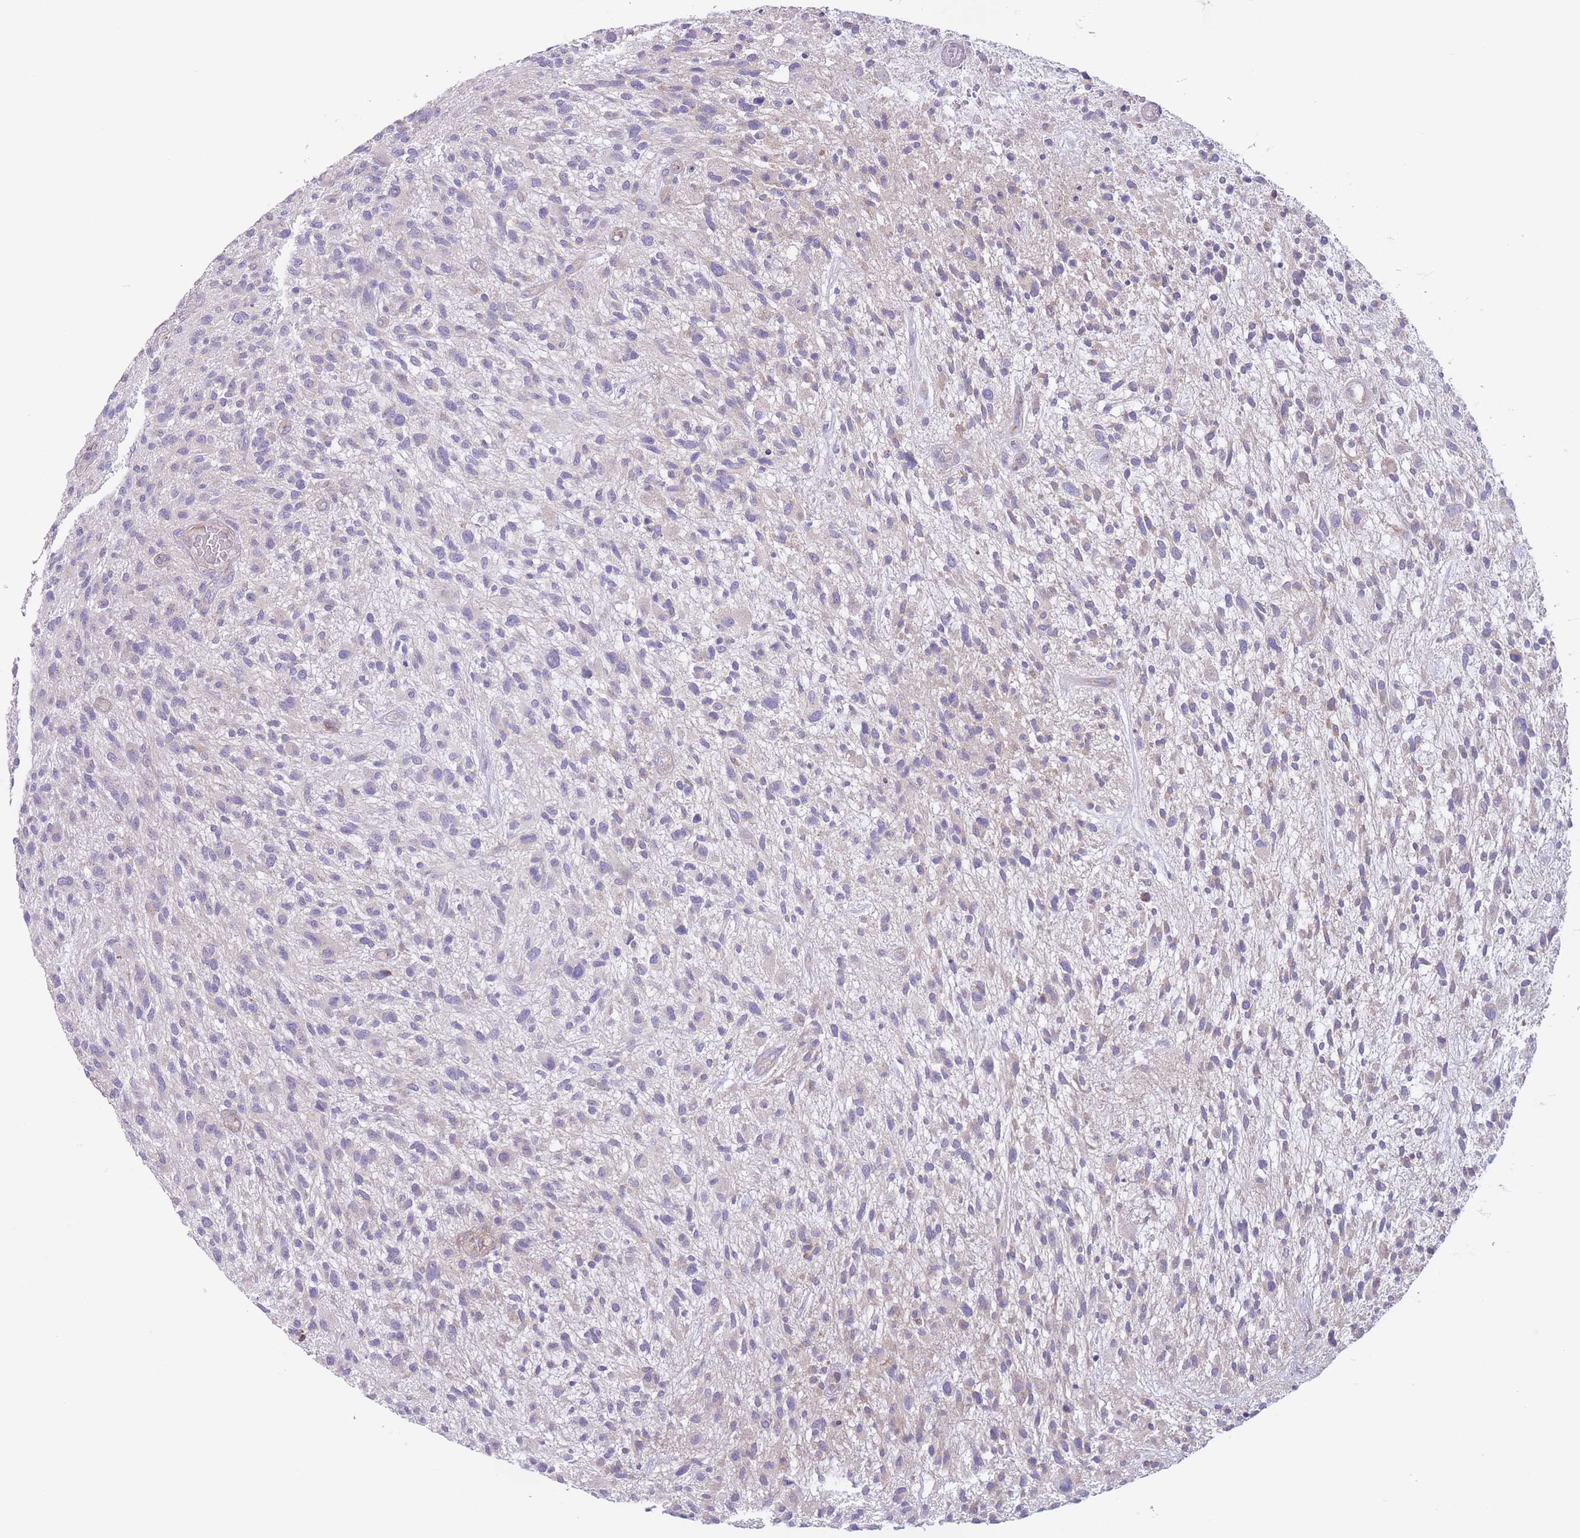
{"staining": {"intensity": "negative", "quantity": "none", "location": "none"}, "tissue": "glioma", "cell_type": "Tumor cells", "image_type": "cancer", "snomed": [{"axis": "morphology", "description": "Glioma, malignant, High grade"}, {"axis": "topography", "description": "Brain"}], "caption": "Glioma stained for a protein using IHC displays no expression tumor cells.", "gene": "ALS2CL", "patient": {"sex": "male", "age": 47}}